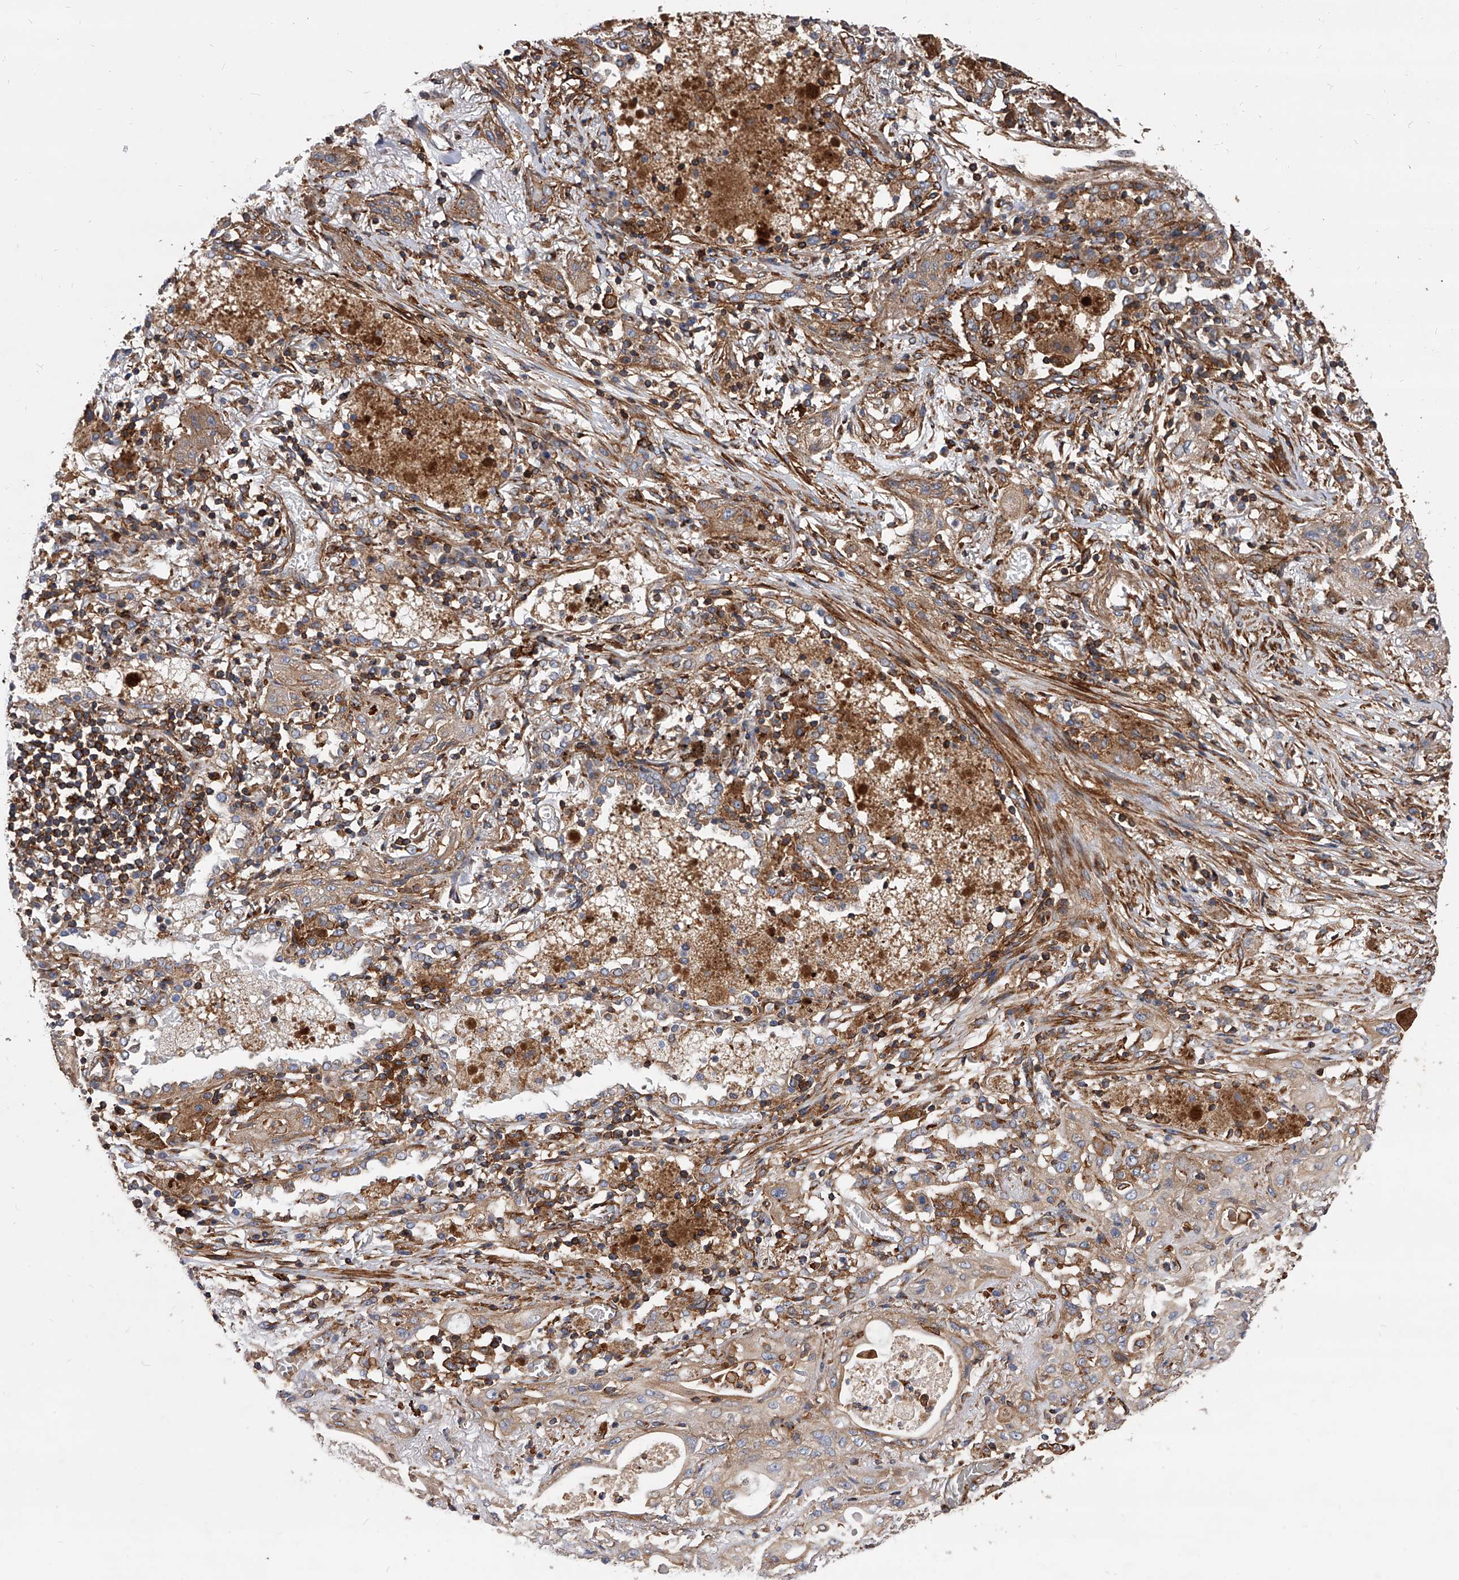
{"staining": {"intensity": "weak", "quantity": ">75%", "location": "cytoplasmic/membranous"}, "tissue": "lung cancer", "cell_type": "Tumor cells", "image_type": "cancer", "snomed": [{"axis": "morphology", "description": "Squamous cell carcinoma, NOS"}, {"axis": "topography", "description": "Lung"}], "caption": "A high-resolution micrograph shows IHC staining of lung cancer (squamous cell carcinoma), which displays weak cytoplasmic/membranous positivity in about >75% of tumor cells. Nuclei are stained in blue.", "gene": "PISD", "patient": {"sex": "female", "age": 47}}